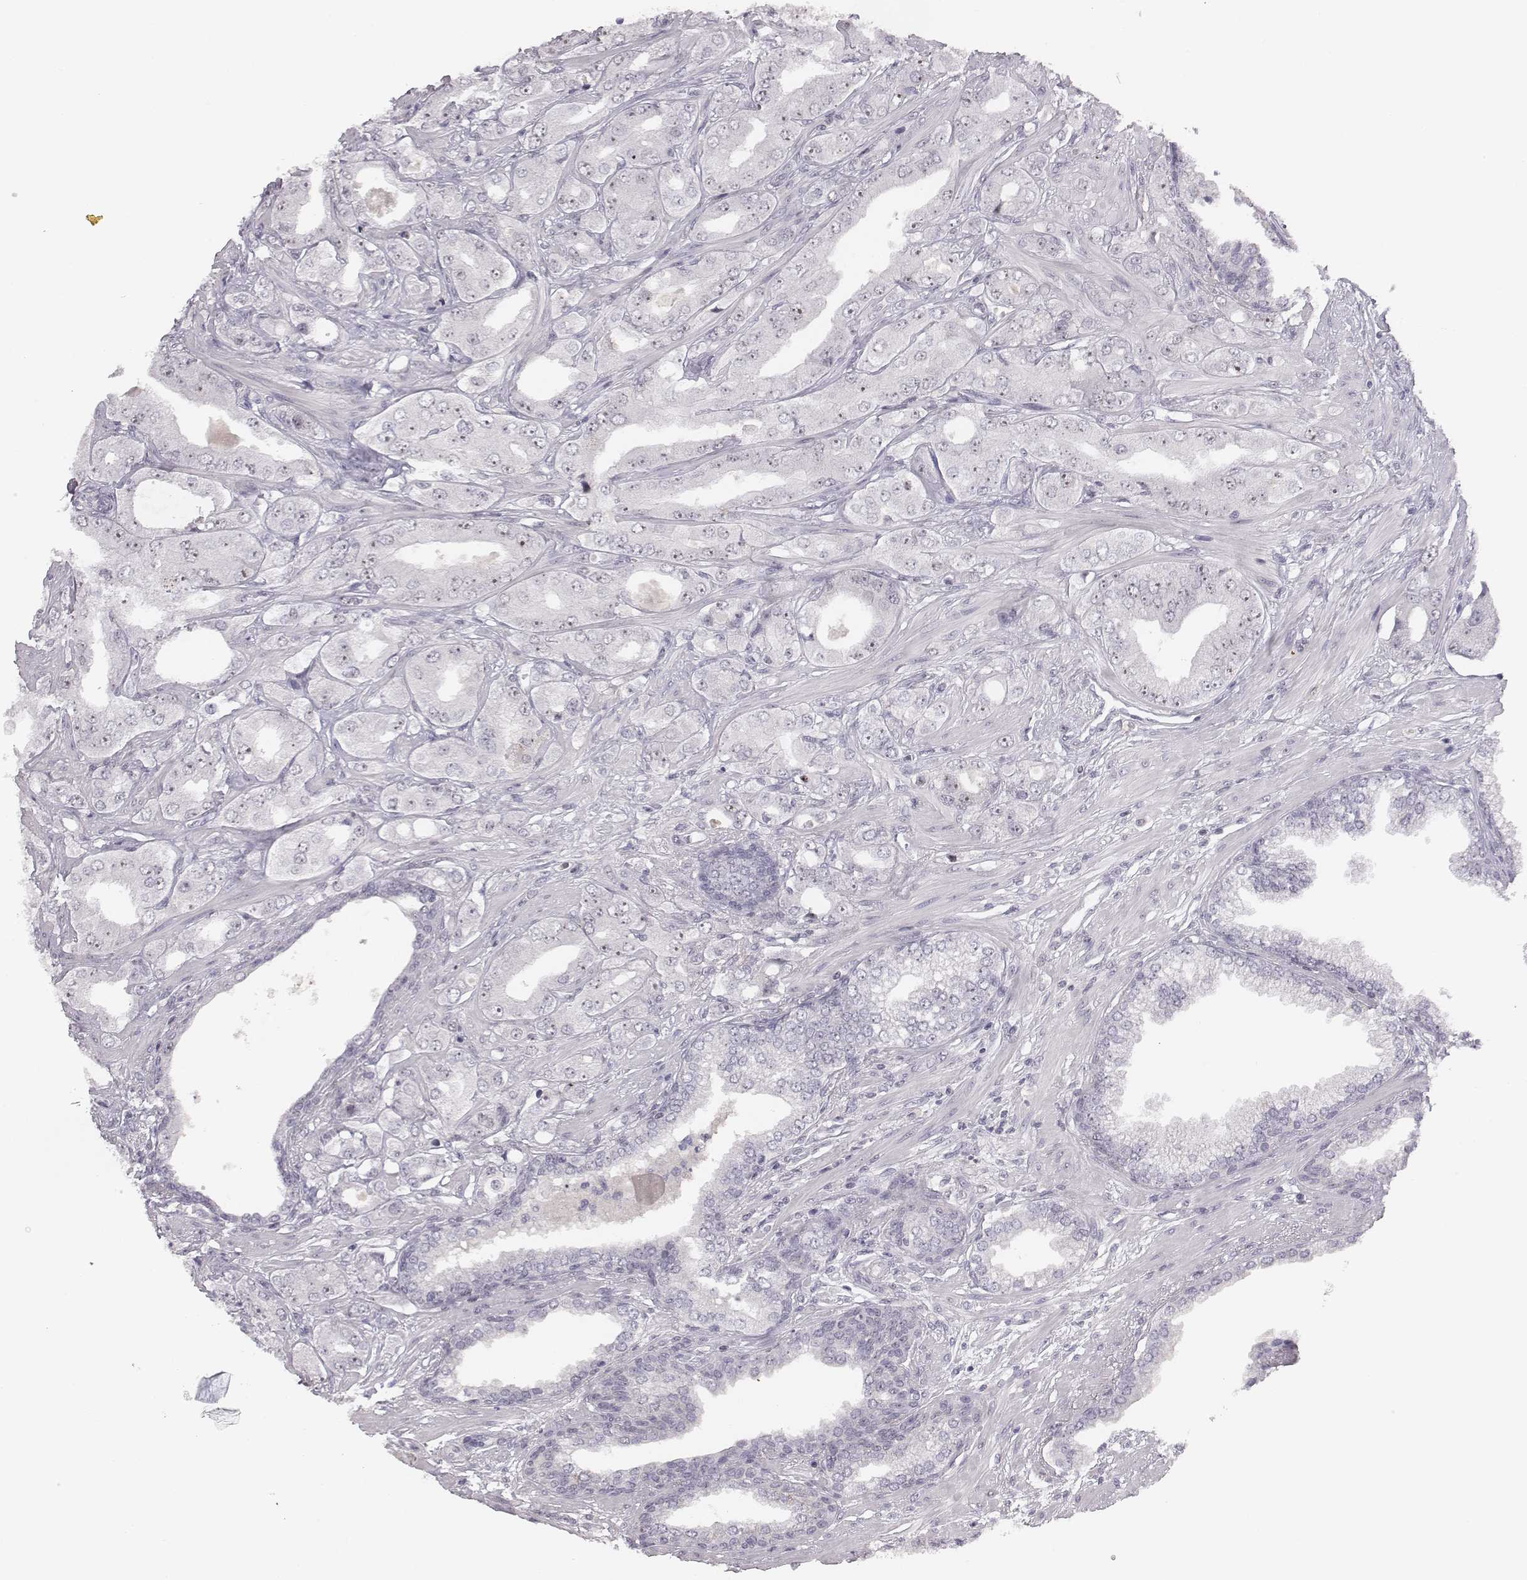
{"staining": {"intensity": "weak", "quantity": "25%-75%", "location": "nuclear"}, "tissue": "prostate cancer", "cell_type": "Tumor cells", "image_type": "cancer", "snomed": [{"axis": "morphology", "description": "Adenocarcinoma, Low grade"}, {"axis": "topography", "description": "Prostate"}], "caption": "Protein staining demonstrates weak nuclear expression in about 25%-75% of tumor cells in prostate cancer (low-grade adenocarcinoma).", "gene": "NIFK", "patient": {"sex": "male", "age": 60}}